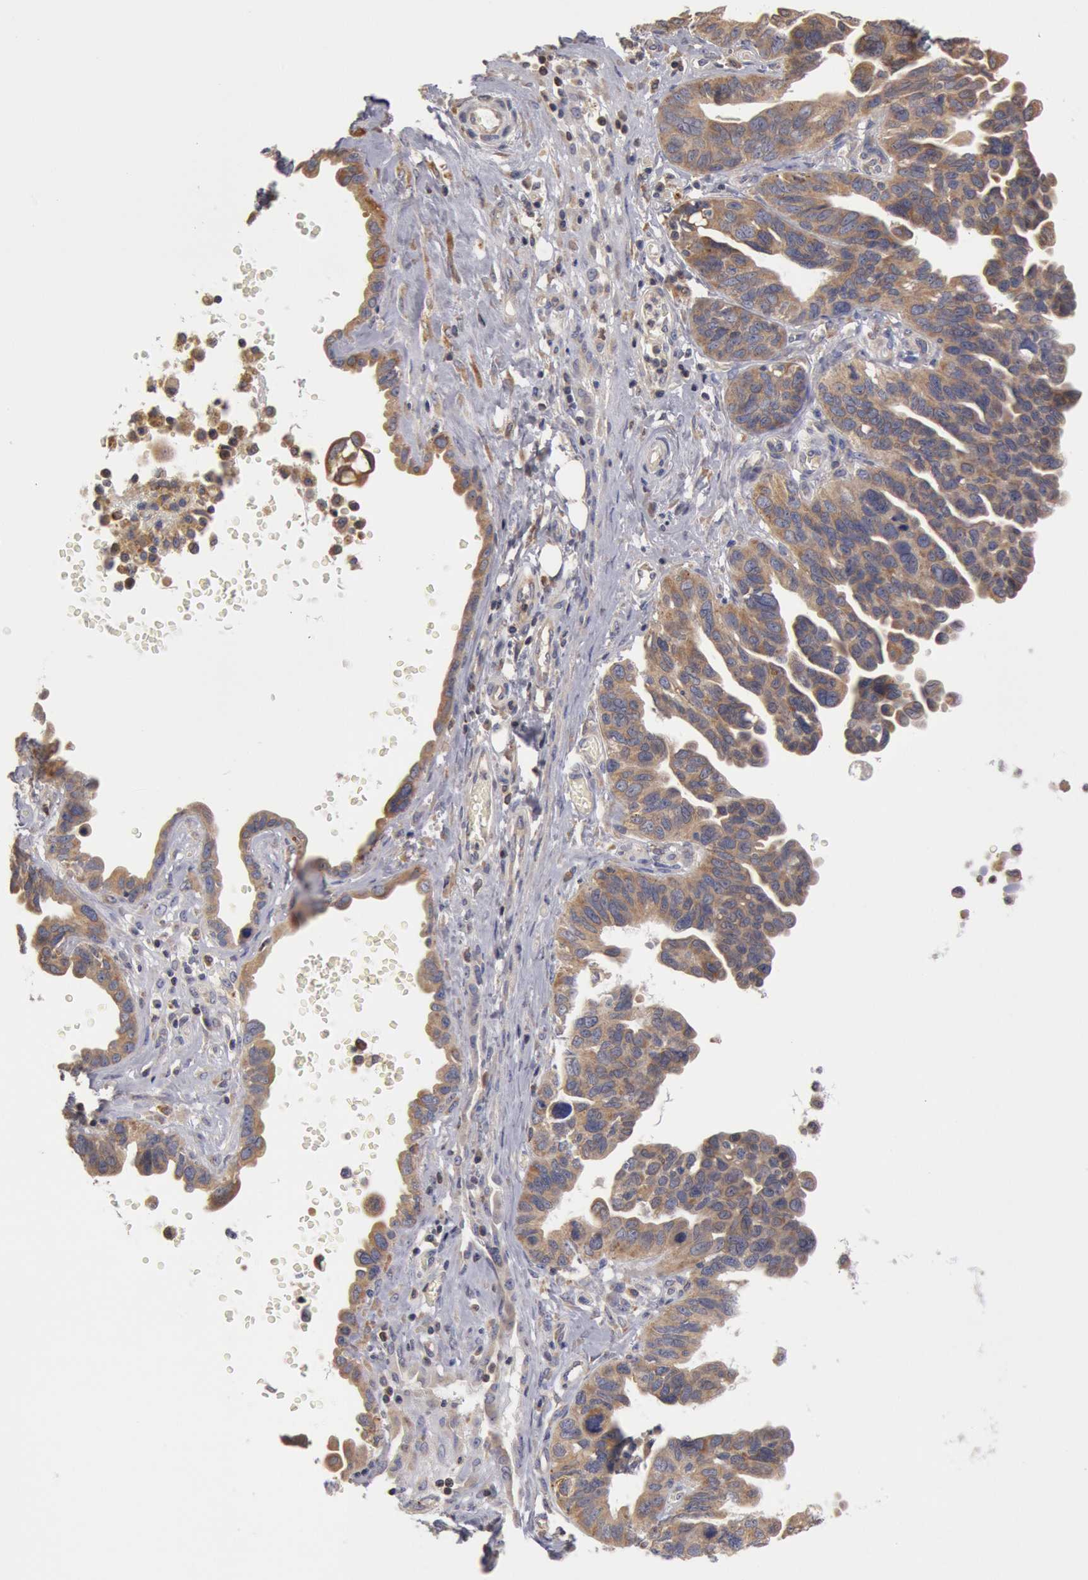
{"staining": {"intensity": "moderate", "quantity": "25%-75%", "location": "cytoplasmic/membranous"}, "tissue": "ovarian cancer", "cell_type": "Tumor cells", "image_type": "cancer", "snomed": [{"axis": "morphology", "description": "Cystadenocarcinoma, serous, NOS"}, {"axis": "topography", "description": "Ovary"}], "caption": "This histopathology image exhibits IHC staining of ovarian cancer, with medium moderate cytoplasmic/membranous expression in about 25%-75% of tumor cells.", "gene": "OSBPL8", "patient": {"sex": "female", "age": 64}}